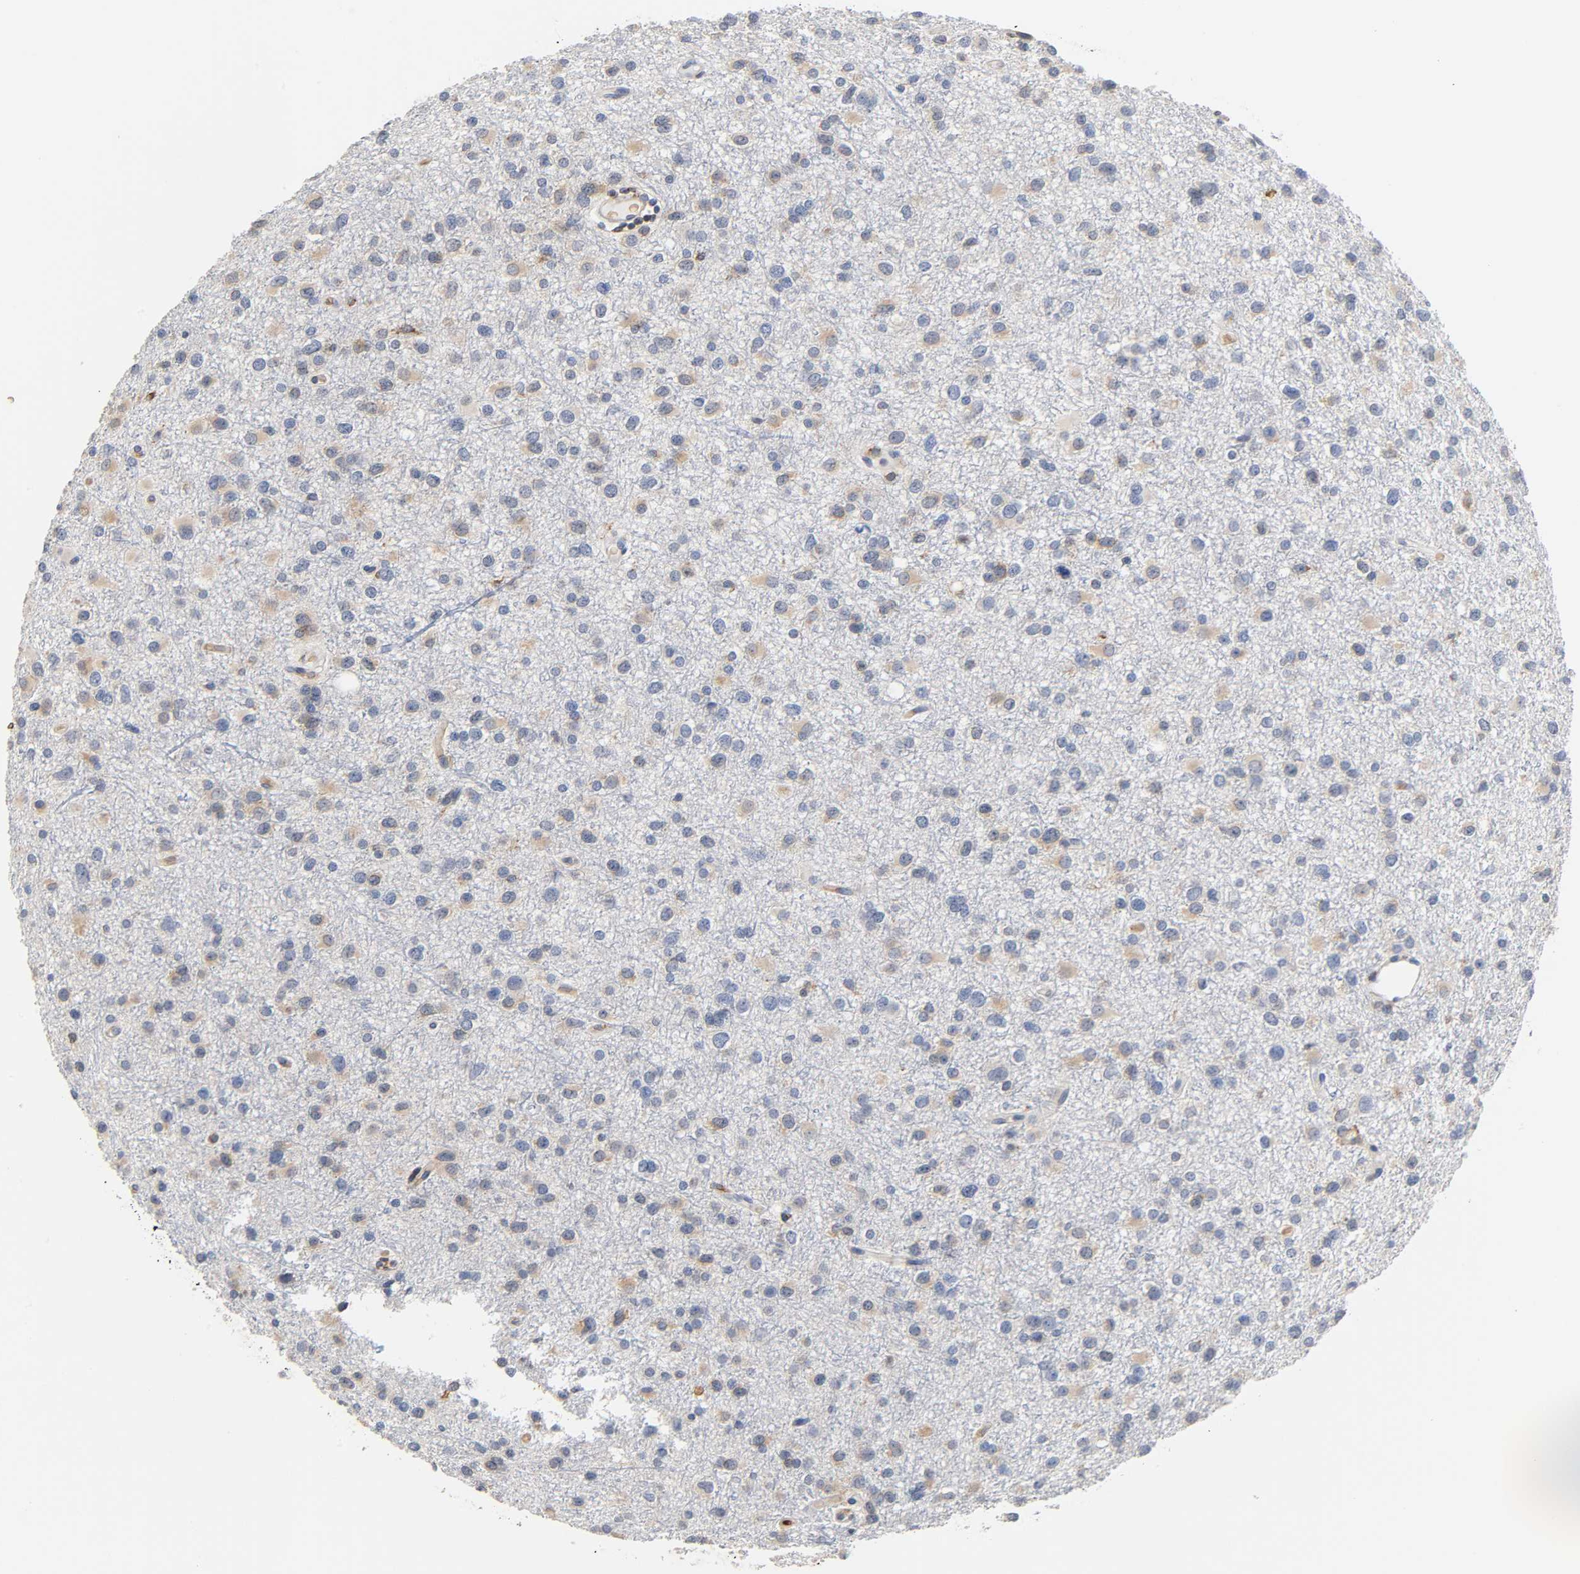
{"staining": {"intensity": "weak", "quantity": "25%-75%", "location": "cytoplasmic/membranous"}, "tissue": "glioma", "cell_type": "Tumor cells", "image_type": "cancer", "snomed": [{"axis": "morphology", "description": "Glioma, malignant, Low grade"}, {"axis": "topography", "description": "Brain"}], "caption": "Protein staining shows weak cytoplasmic/membranous positivity in about 25%-75% of tumor cells in glioma. (DAB IHC with brightfield microscopy, high magnification).", "gene": "UCKL1", "patient": {"sex": "male", "age": 42}}